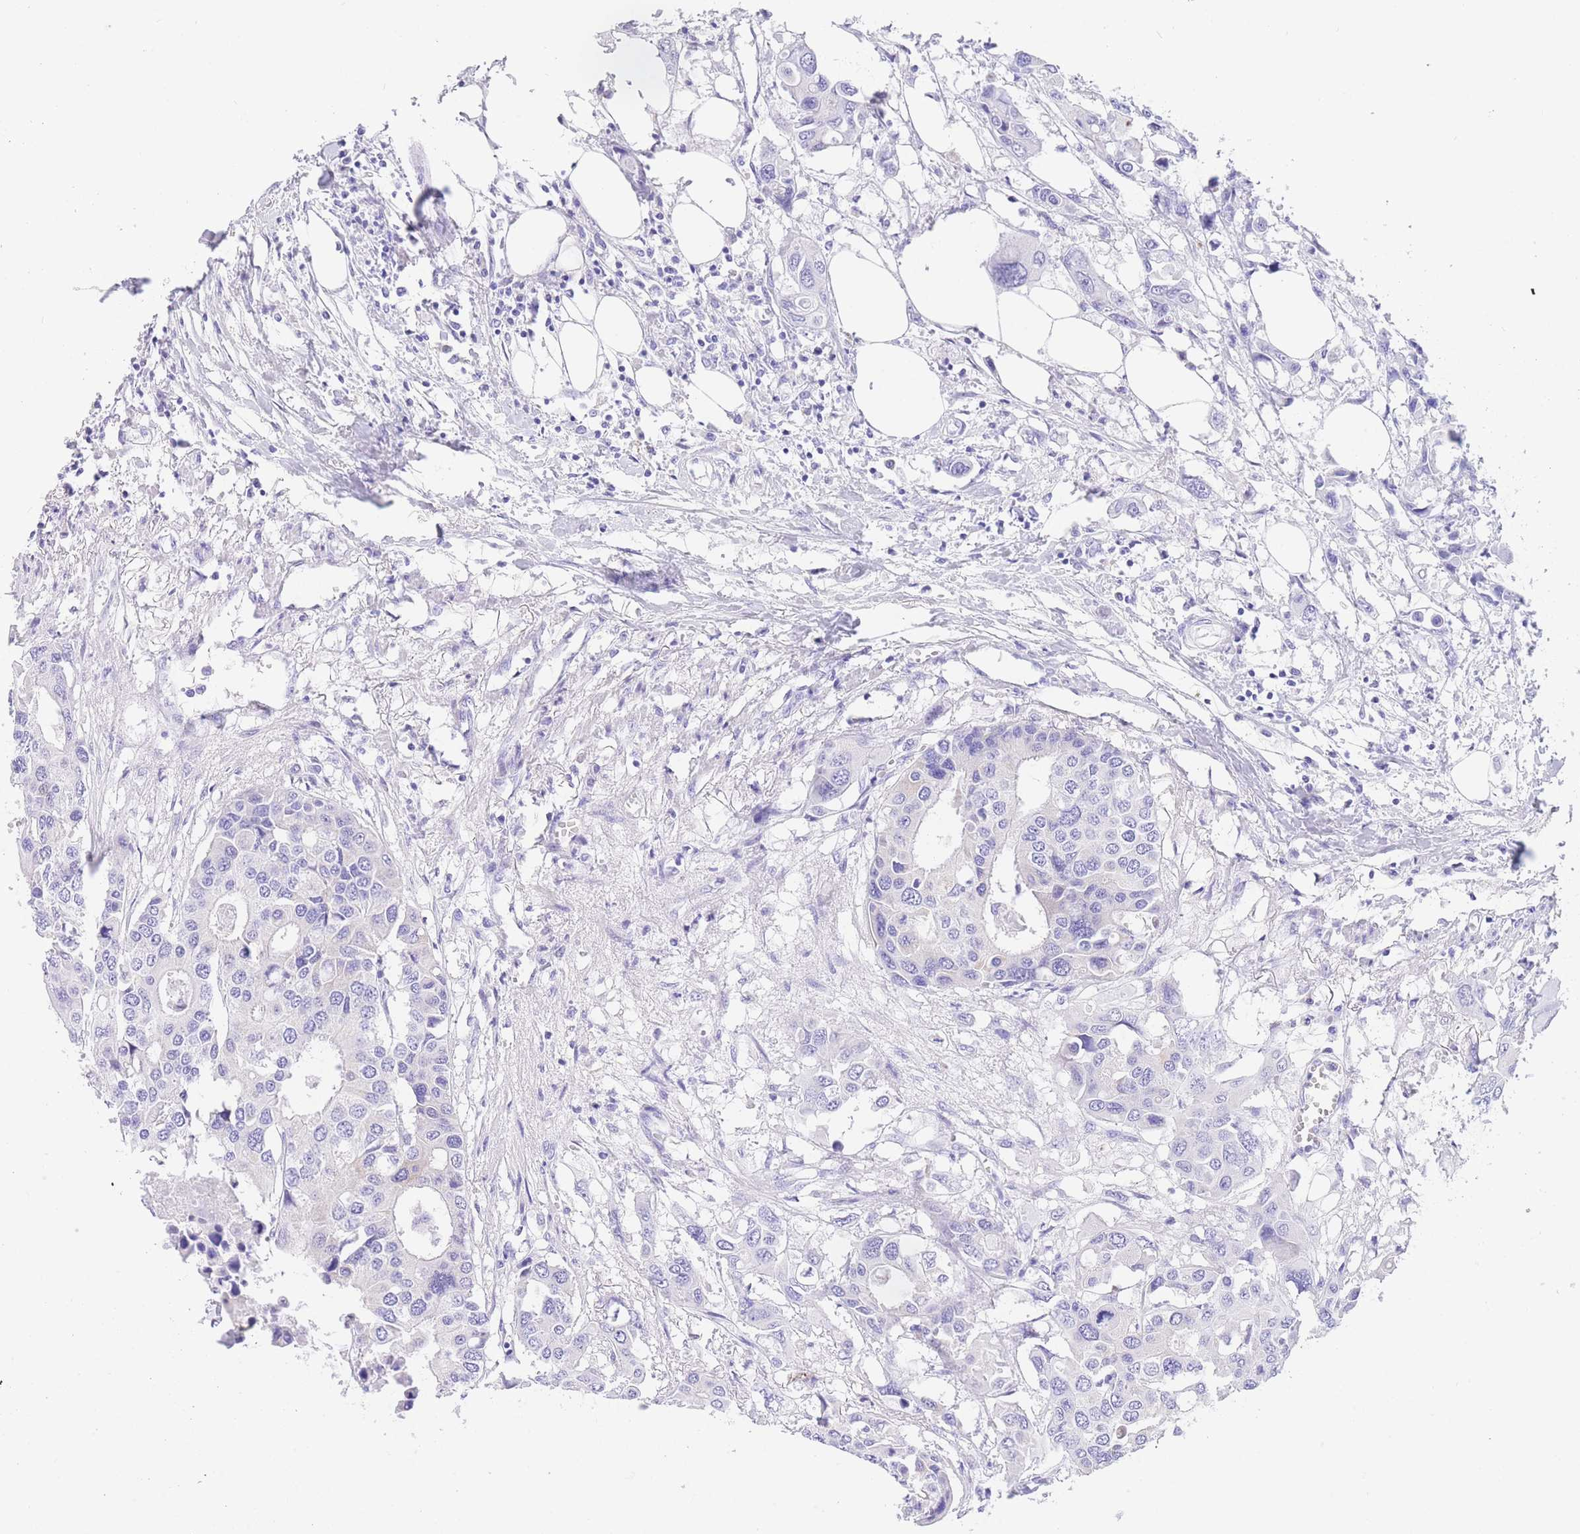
{"staining": {"intensity": "negative", "quantity": "none", "location": "none"}, "tissue": "colorectal cancer", "cell_type": "Tumor cells", "image_type": "cancer", "snomed": [{"axis": "morphology", "description": "Adenocarcinoma, NOS"}, {"axis": "topography", "description": "Colon"}], "caption": "High magnification brightfield microscopy of colorectal cancer stained with DAB (3,3'-diaminobenzidine) (brown) and counterstained with hematoxylin (blue): tumor cells show no significant positivity. The staining is performed using DAB (3,3'-diaminobenzidine) brown chromogen with nuclei counter-stained in using hematoxylin.", "gene": "NKD2", "patient": {"sex": "male", "age": 77}}